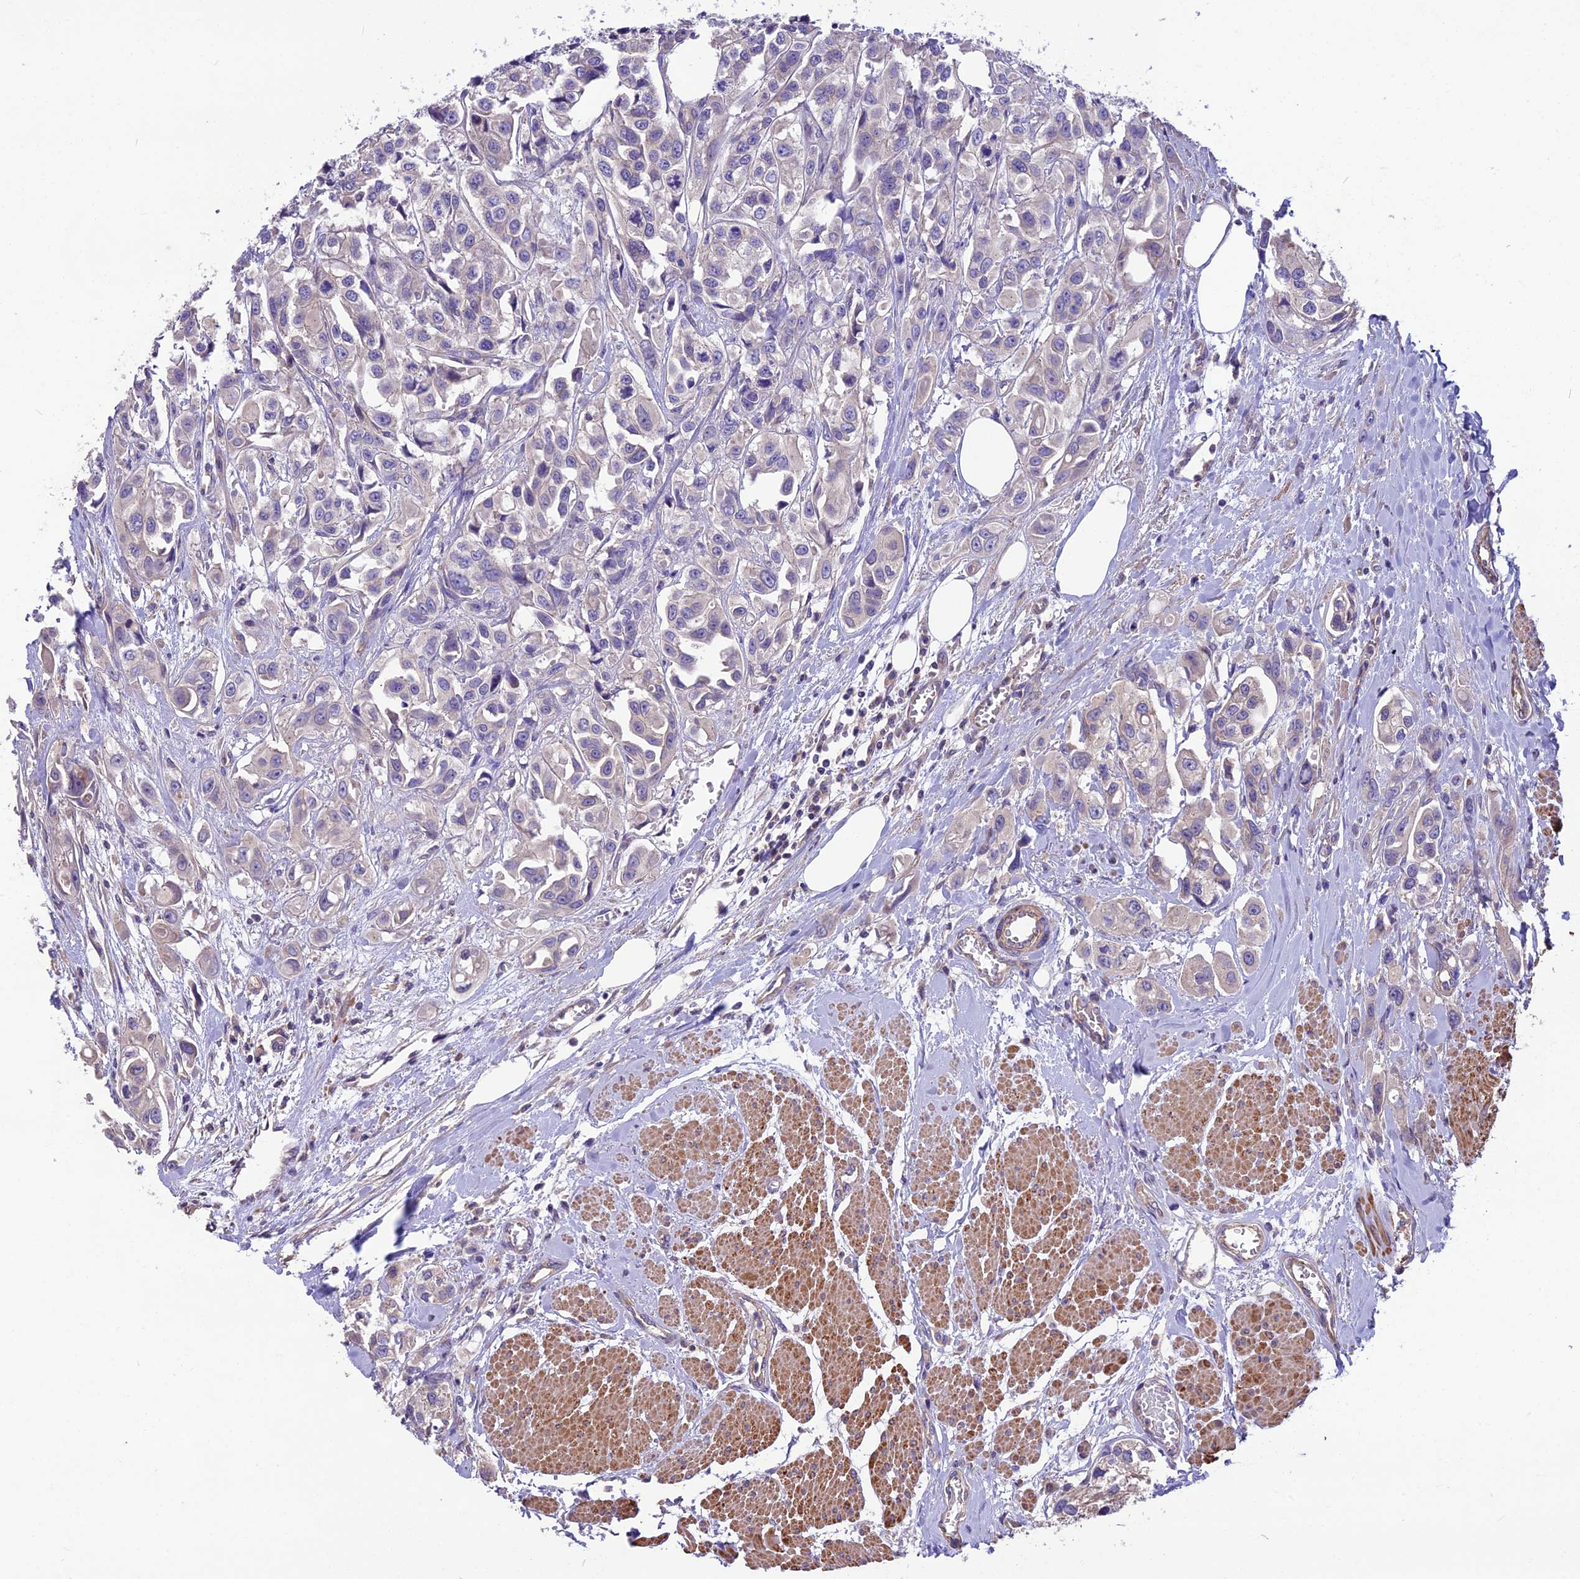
{"staining": {"intensity": "negative", "quantity": "none", "location": "none"}, "tissue": "urothelial cancer", "cell_type": "Tumor cells", "image_type": "cancer", "snomed": [{"axis": "morphology", "description": "Urothelial carcinoma, High grade"}, {"axis": "topography", "description": "Urinary bladder"}], "caption": "Tumor cells are negative for protein expression in human high-grade urothelial carcinoma.", "gene": "ANO3", "patient": {"sex": "male", "age": 67}}